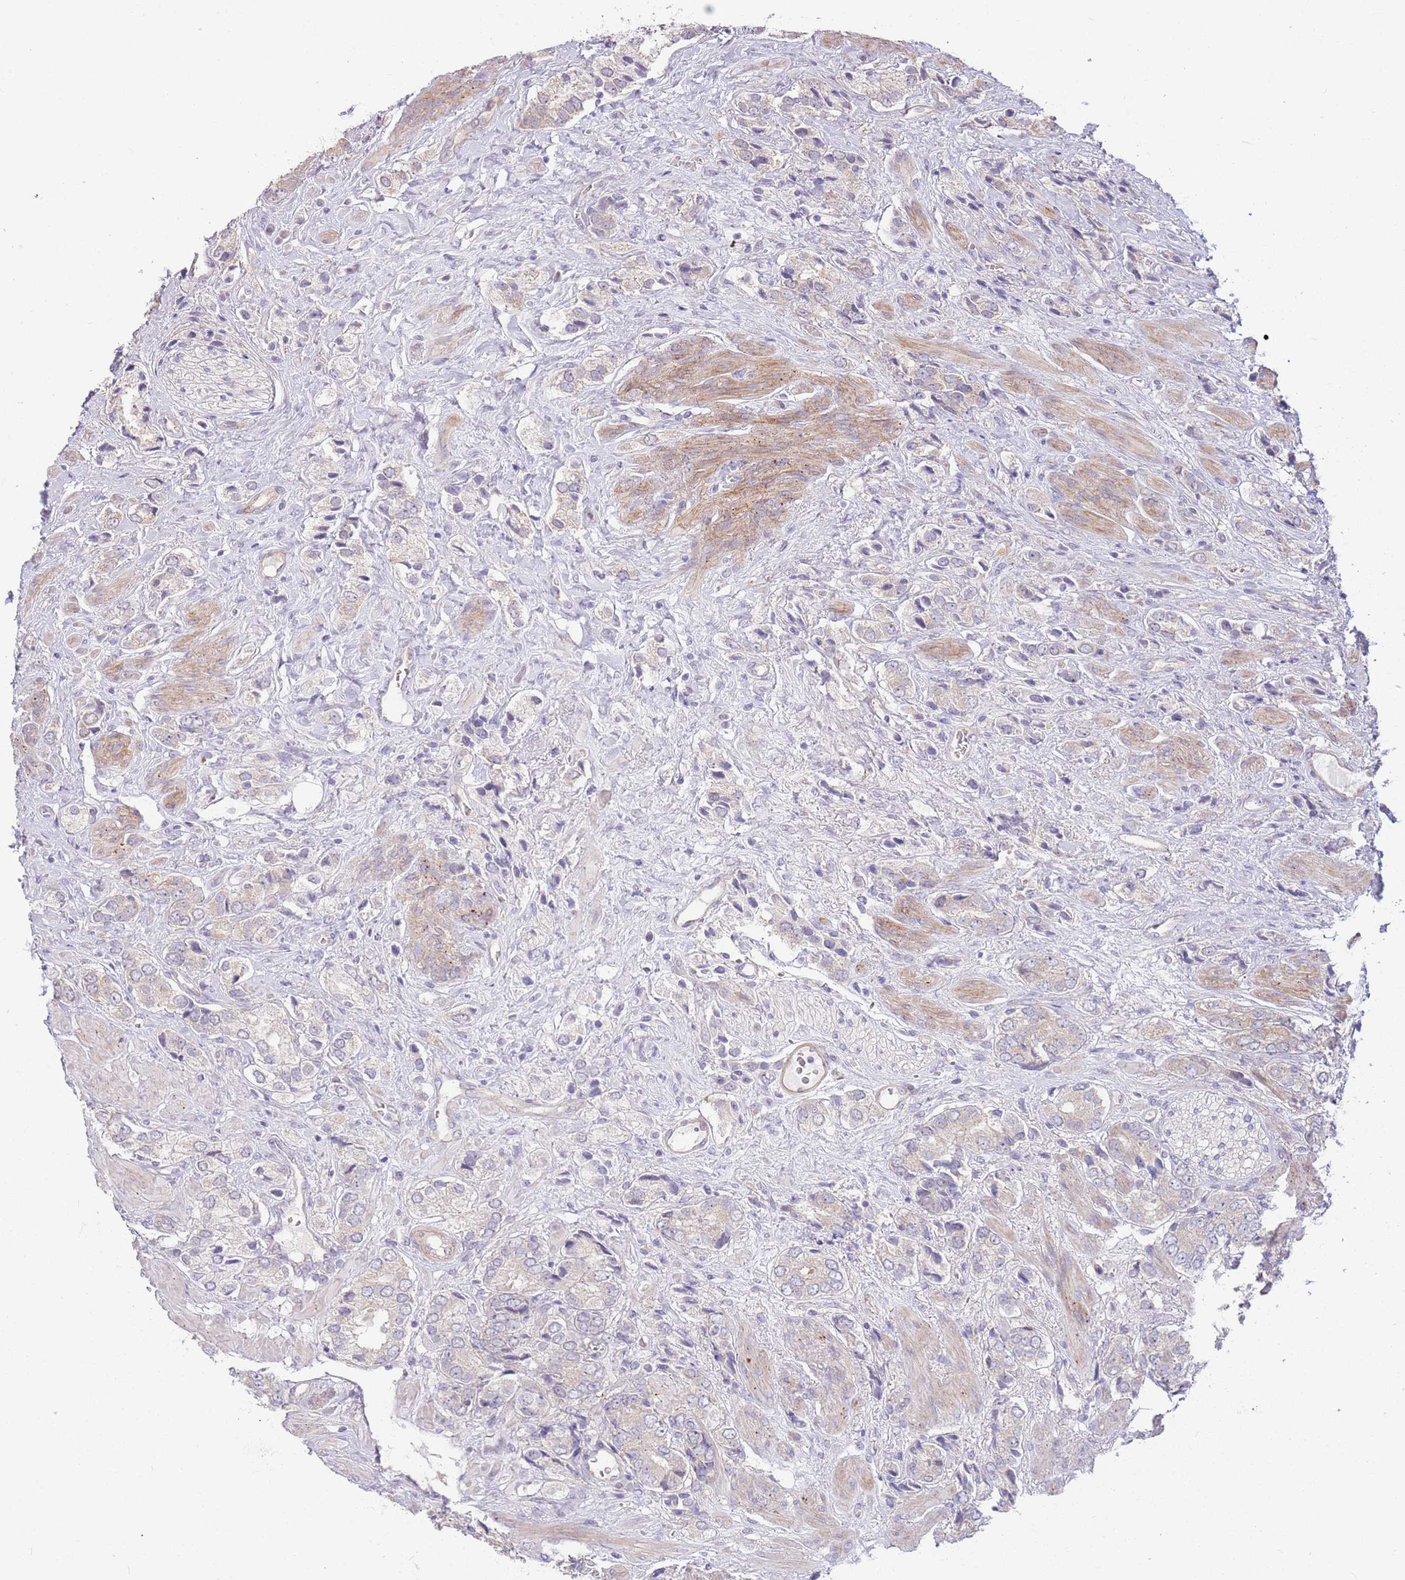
{"staining": {"intensity": "negative", "quantity": "none", "location": "none"}, "tissue": "prostate cancer", "cell_type": "Tumor cells", "image_type": "cancer", "snomed": [{"axis": "morphology", "description": "Adenocarcinoma, High grade"}, {"axis": "topography", "description": "Prostate and seminal vesicle, NOS"}], "caption": "Protein analysis of prostate cancer (adenocarcinoma (high-grade)) shows no significant expression in tumor cells.", "gene": "LDHD", "patient": {"sex": "male", "age": 64}}